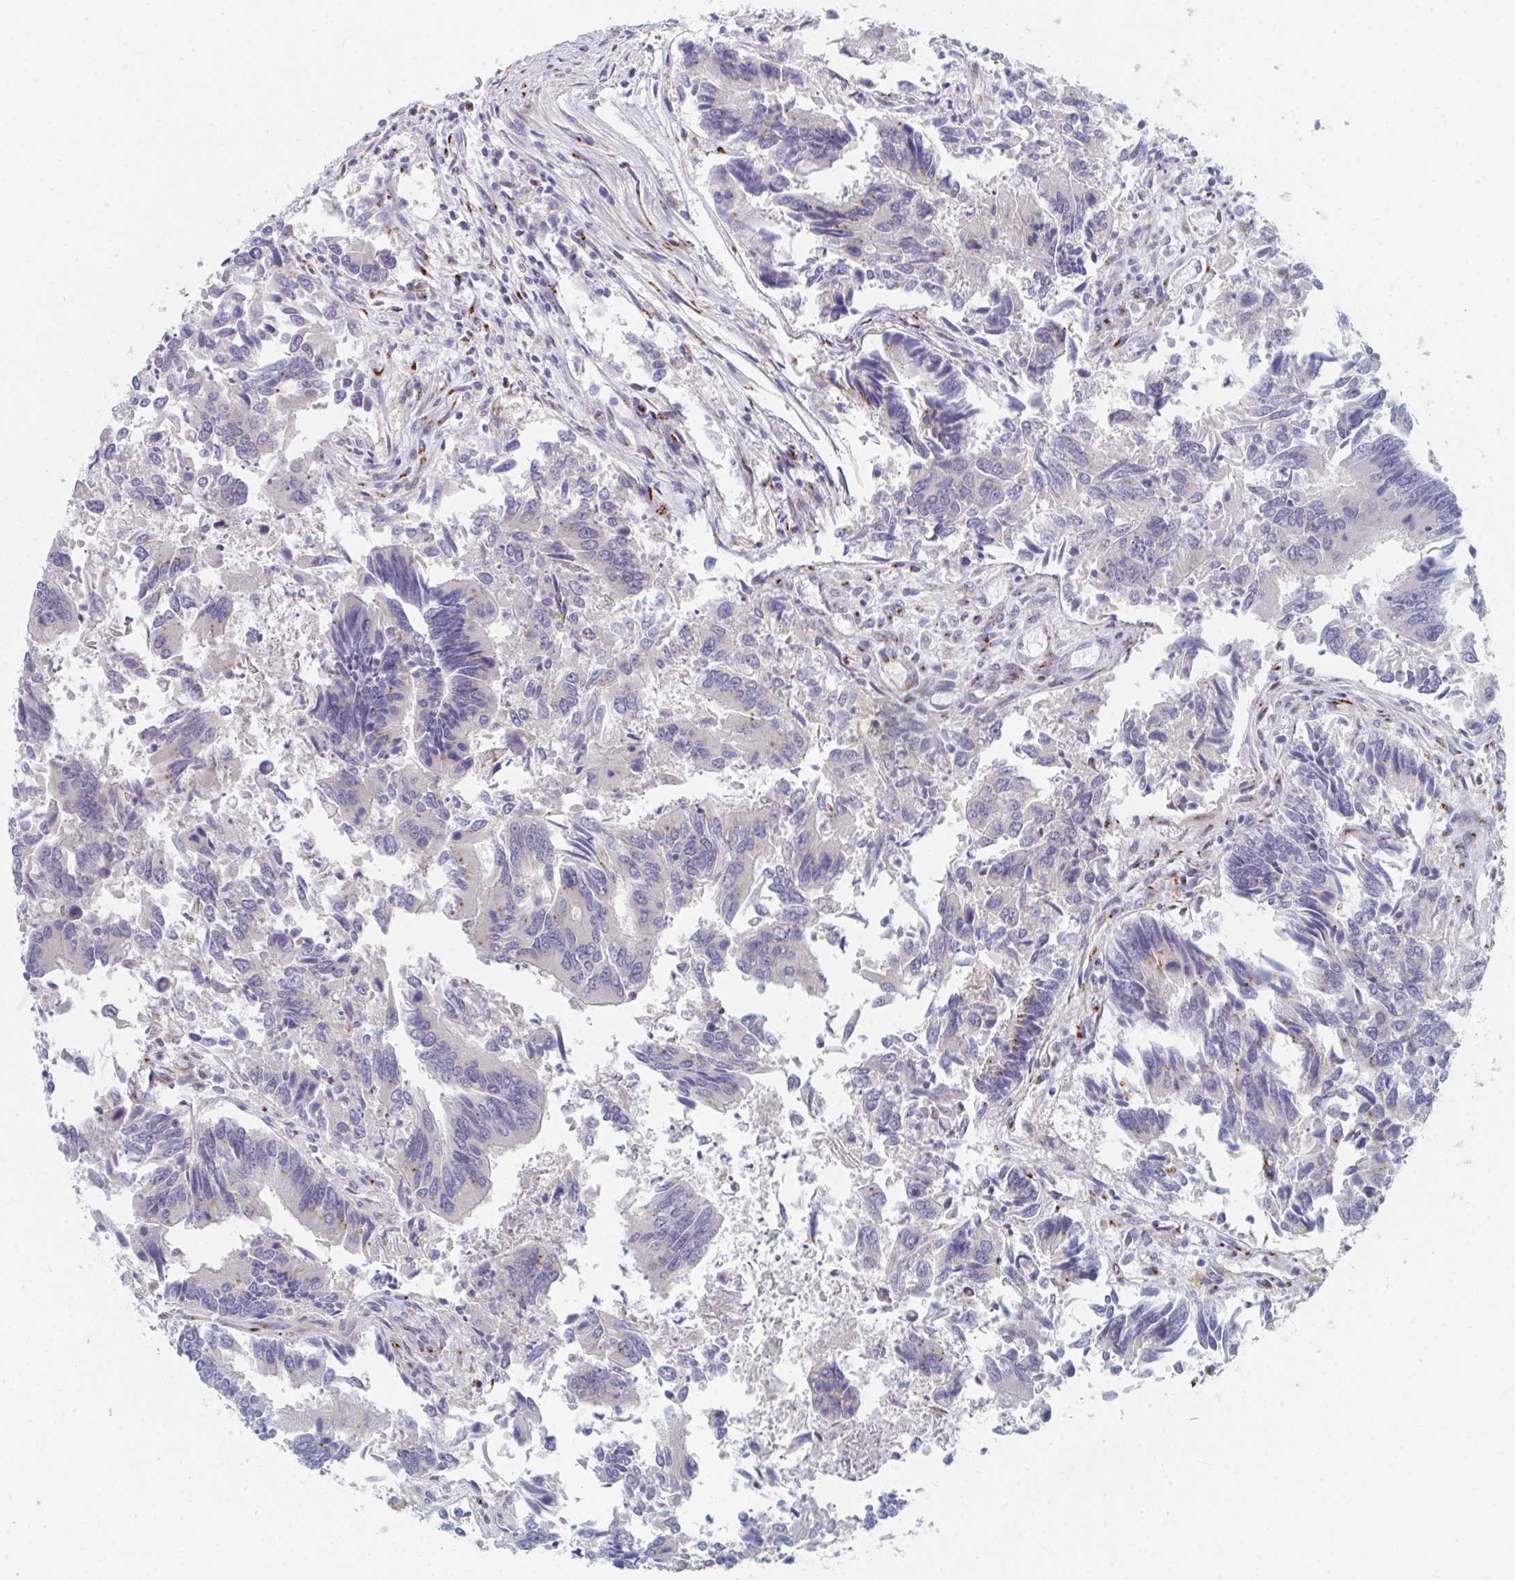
{"staining": {"intensity": "negative", "quantity": "none", "location": "none"}, "tissue": "colorectal cancer", "cell_type": "Tumor cells", "image_type": "cancer", "snomed": [{"axis": "morphology", "description": "Adenocarcinoma, NOS"}, {"axis": "topography", "description": "Colon"}], "caption": "IHC photomicrograph of human colorectal adenocarcinoma stained for a protein (brown), which displays no staining in tumor cells. (DAB (3,3'-diaminobenzidine) immunohistochemistry with hematoxylin counter stain).", "gene": "PSMG1", "patient": {"sex": "female", "age": 67}}